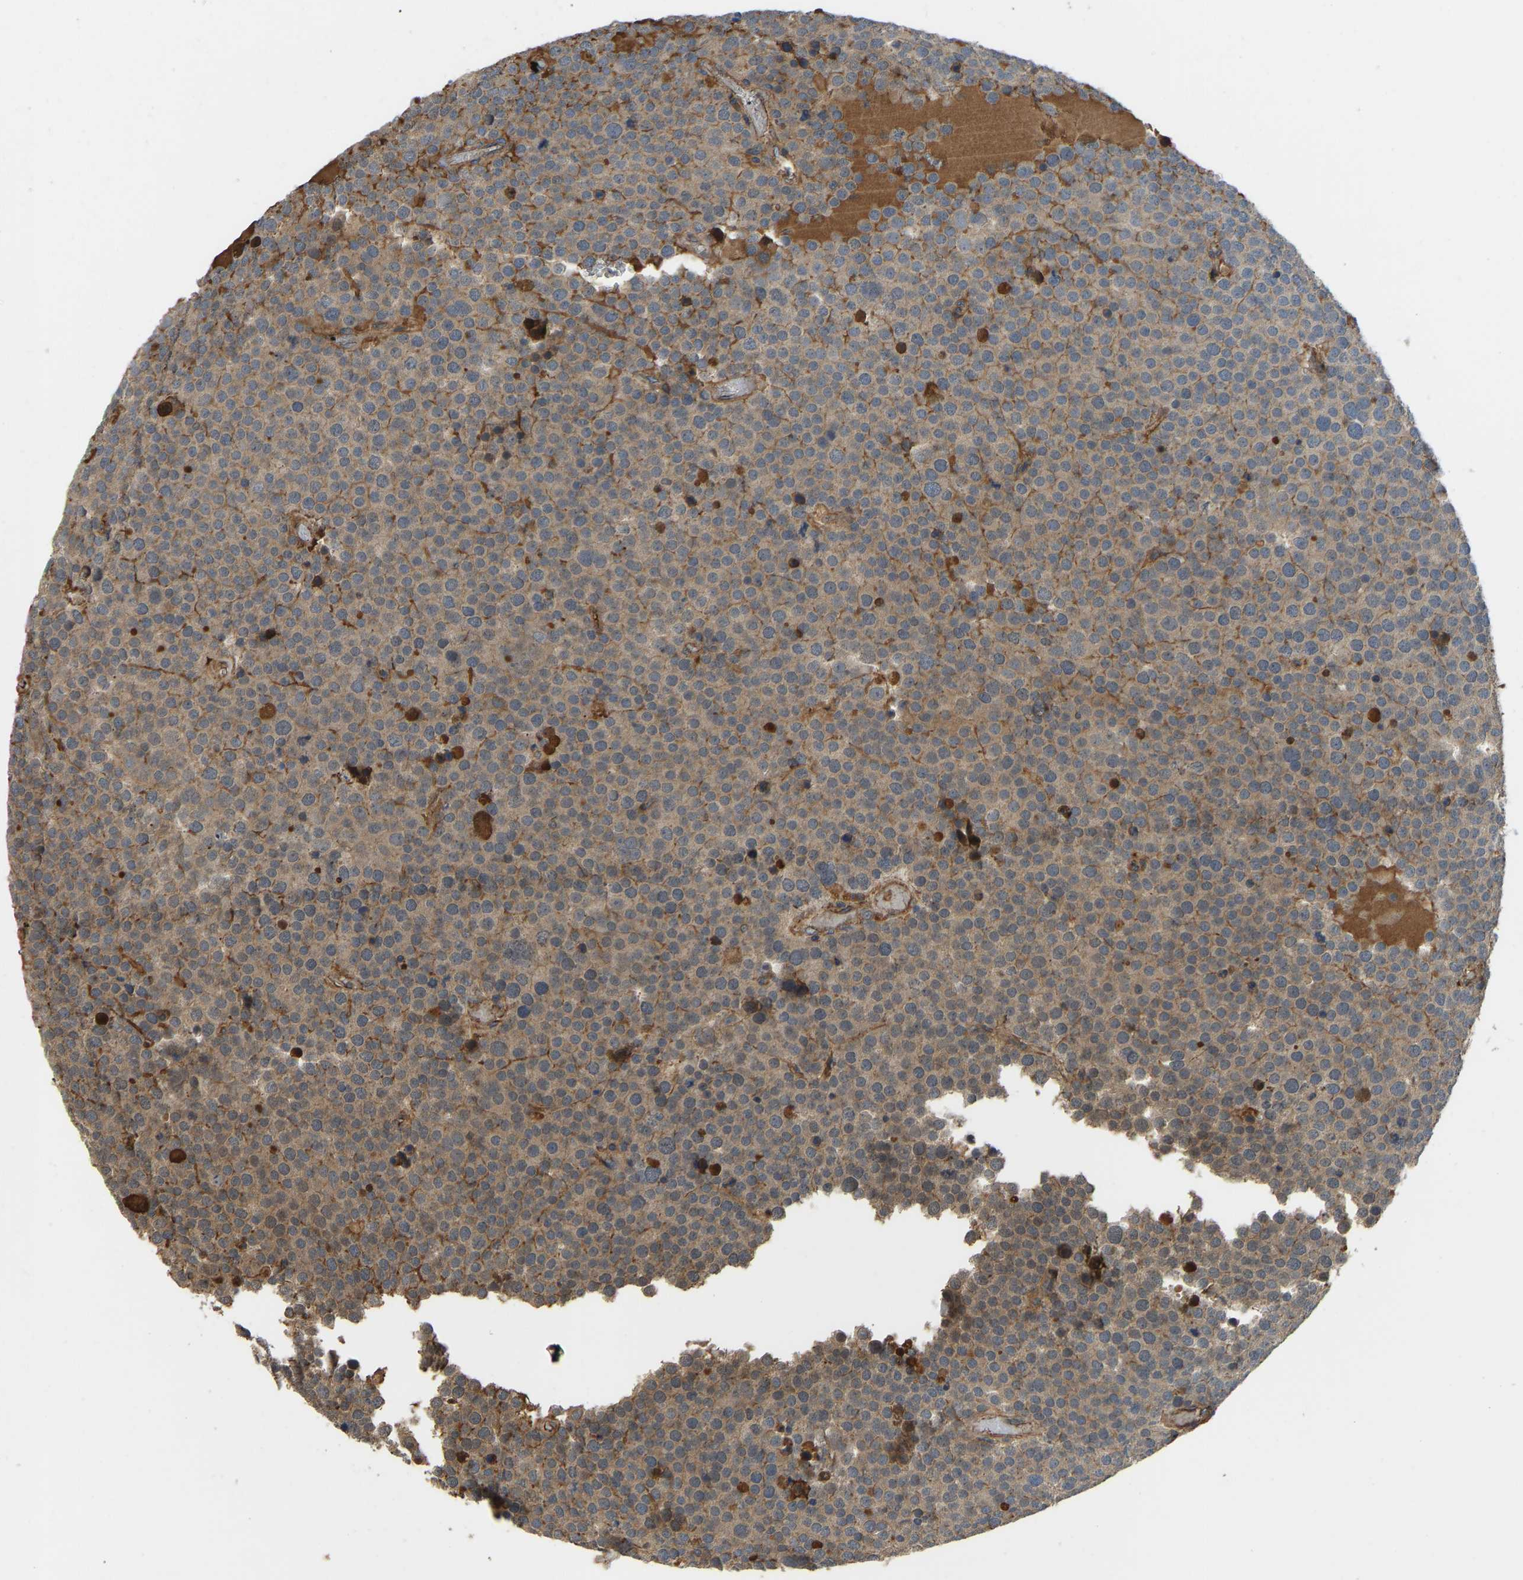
{"staining": {"intensity": "moderate", "quantity": "25%-75%", "location": "cytoplasmic/membranous"}, "tissue": "testis cancer", "cell_type": "Tumor cells", "image_type": "cancer", "snomed": [{"axis": "morphology", "description": "Normal tissue, NOS"}, {"axis": "morphology", "description": "Seminoma, NOS"}, {"axis": "topography", "description": "Testis"}], "caption": "Protein staining exhibits moderate cytoplasmic/membranous positivity in approximately 25%-75% of tumor cells in testis cancer. The staining was performed using DAB, with brown indicating positive protein expression. Nuclei are stained blue with hematoxylin.", "gene": "VCPKMT", "patient": {"sex": "male", "age": 71}}